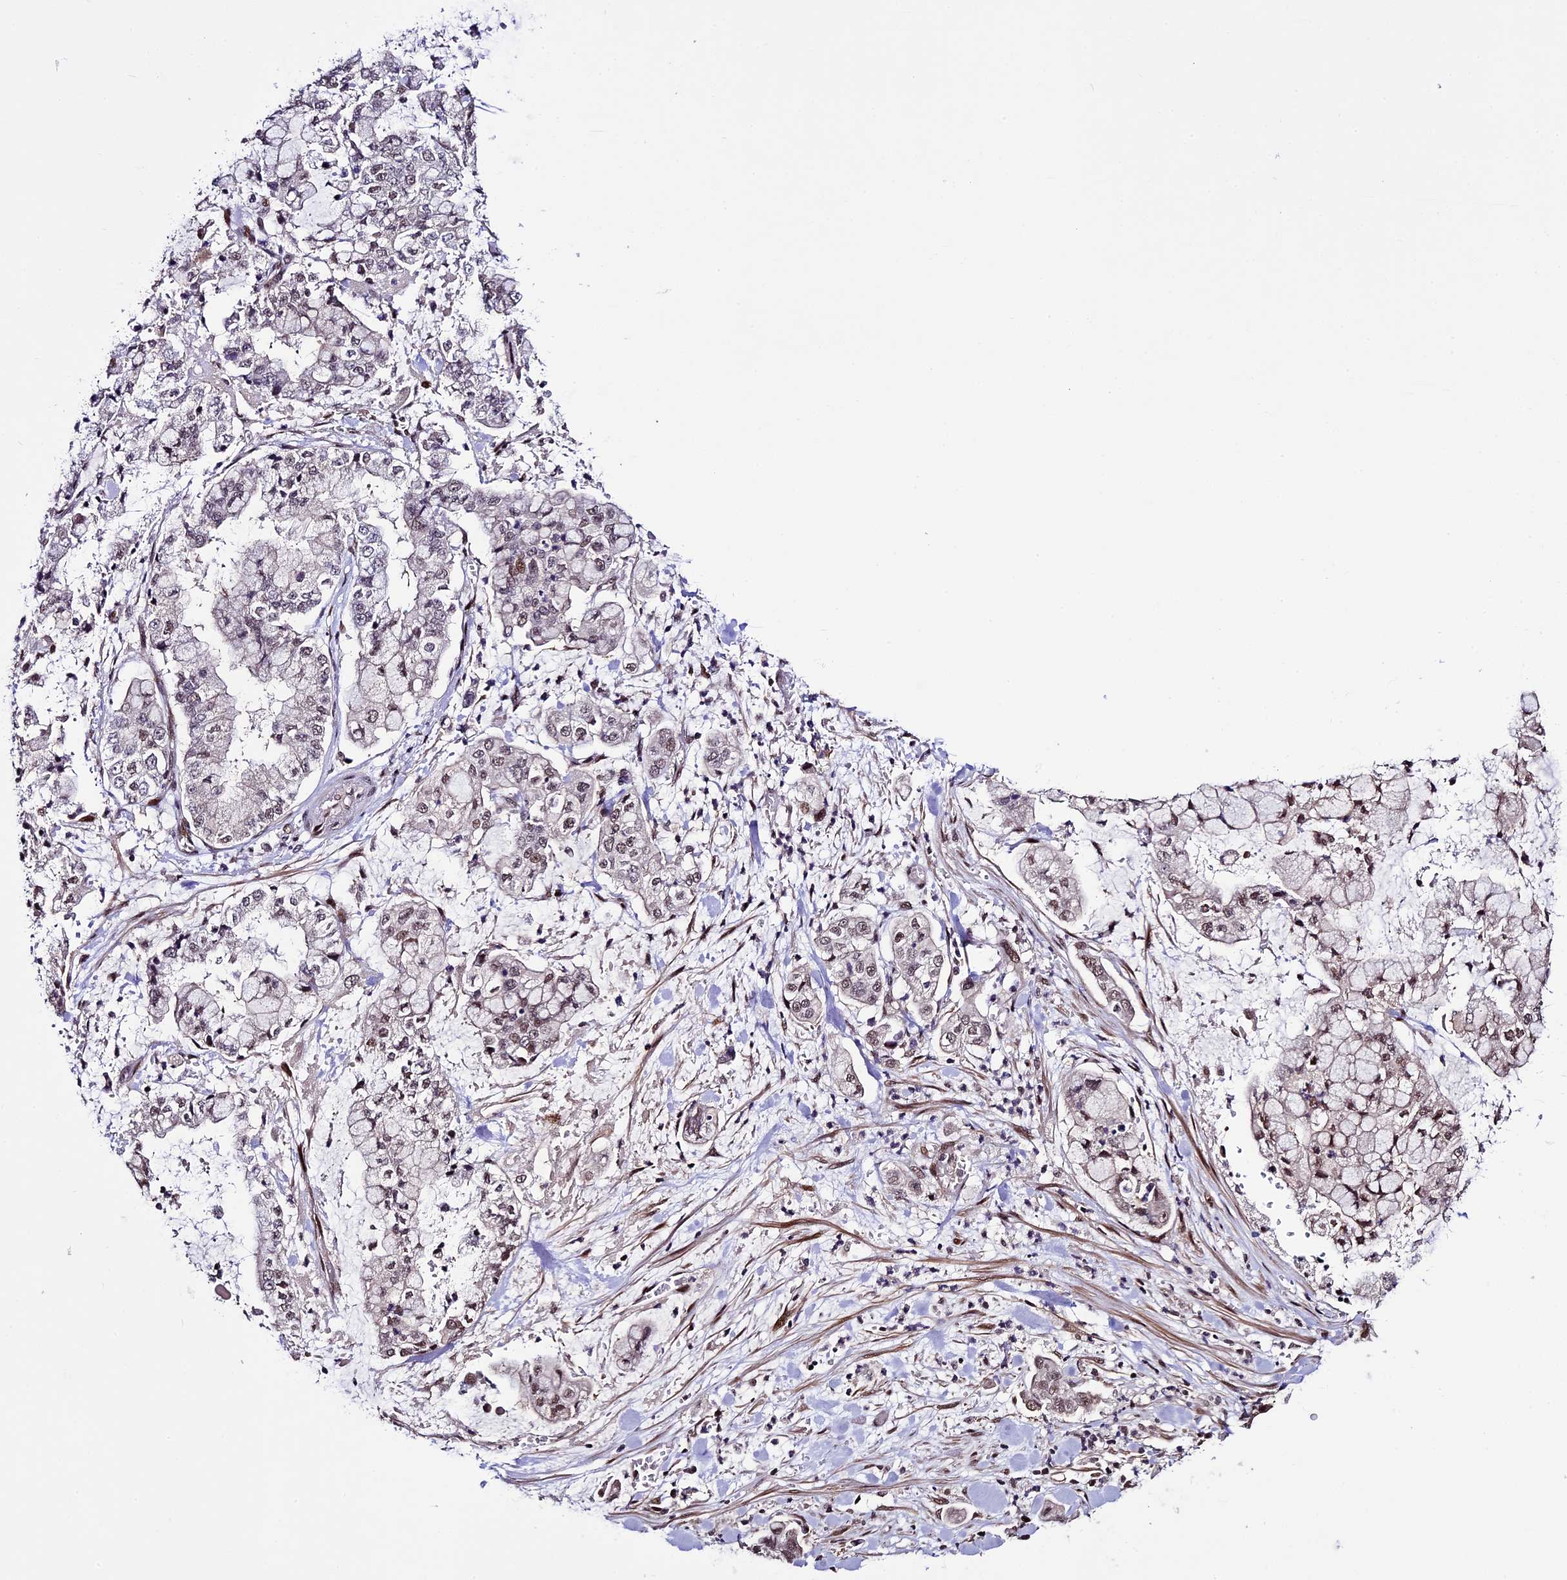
{"staining": {"intensity": "moderate", "quantity": "25%-75%", "location": "nuclear"}, "tissue": "stomach cancer", "cell_type": "Tumor cells", "image_type": "cancer", "snomed": [{"axis": "morphology", "description": "Adenocarcinoma, NOS"}, {"axis": "topography", "description": "Stomach"}], "caption": "Brown immunohistochemical staining in stomach cancer displays moderate nuclear staining in approximately 25%-75% of tumor cells. (brown staining indicates protein expression, while blue staining denotes nuclei).", "gene": "TCP11L2", "patient": {"sex": "male", "age": 76}}